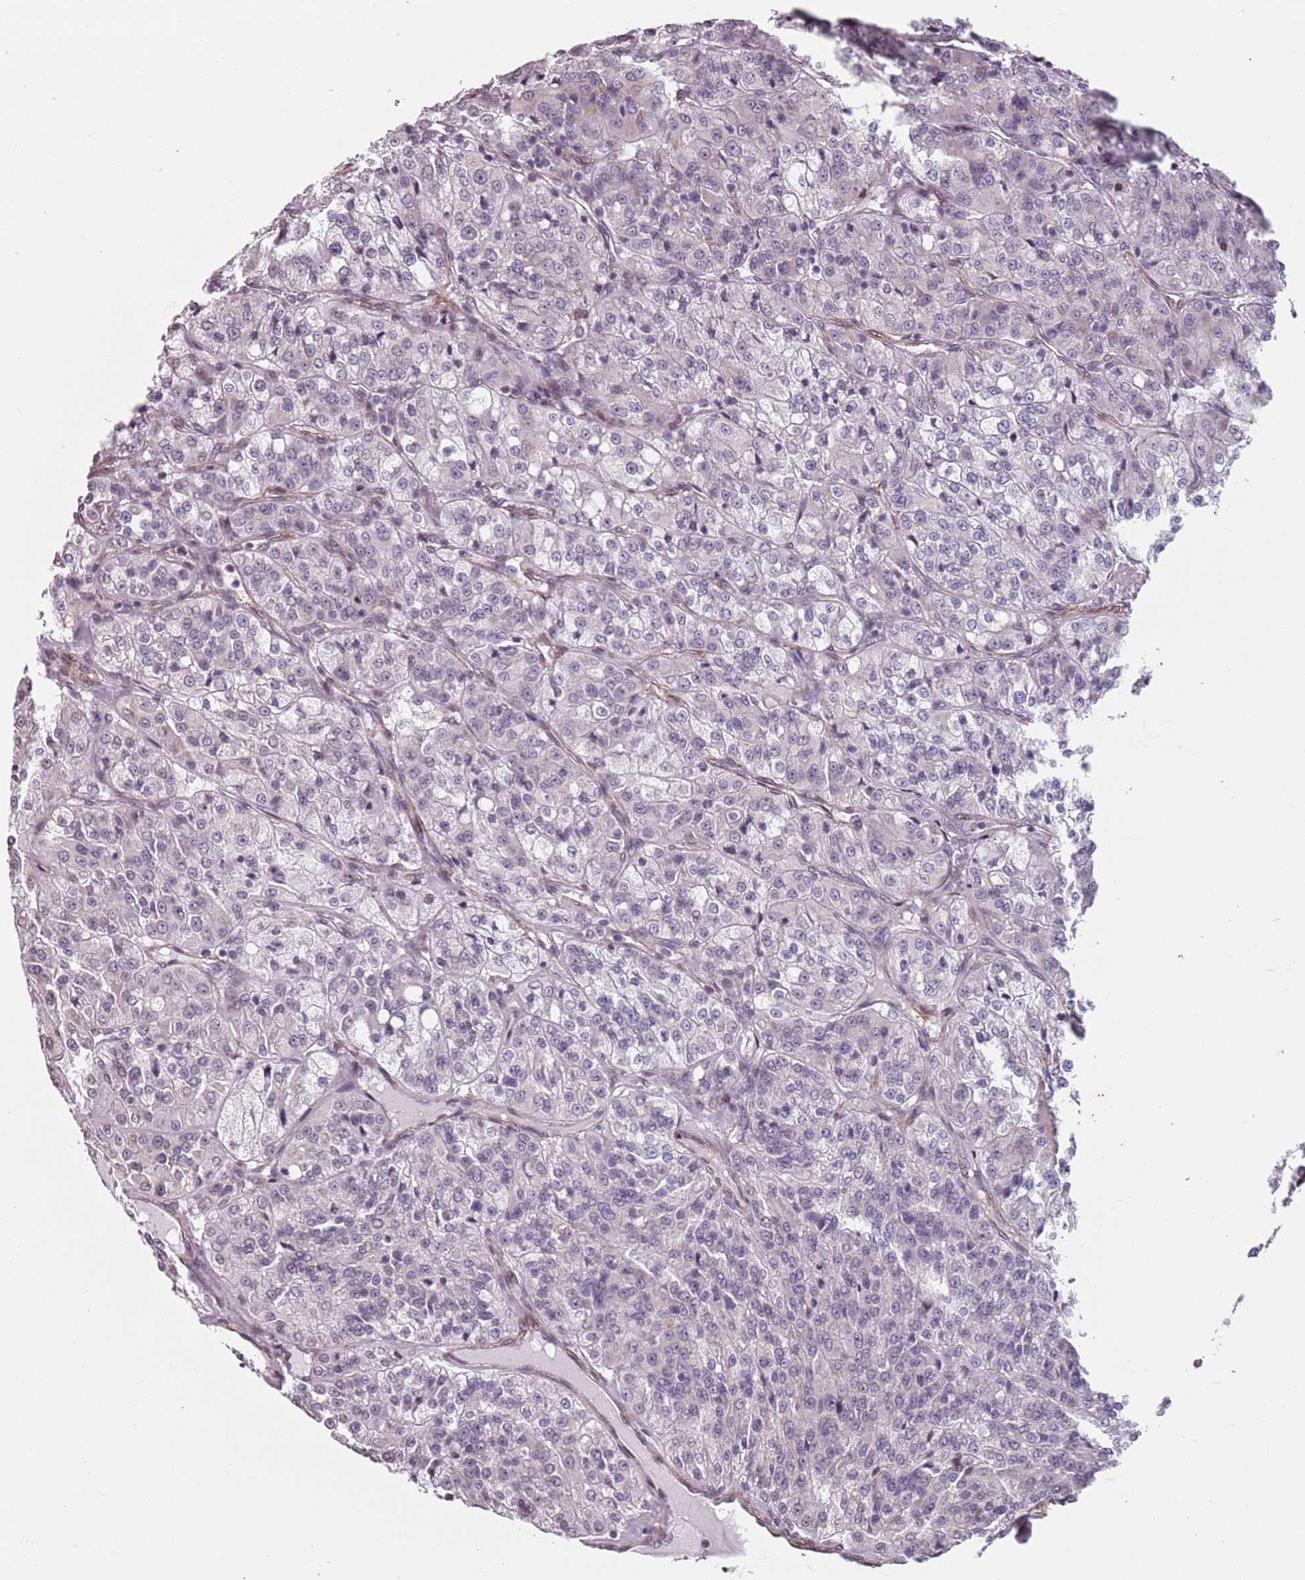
{"staining": {"intensity": "negative", "quantity": "none", "location": "none"}, "tissue": "renal cancer", "cell_type": "Tumor cells", "image_type": "cancer", "snomed": [{"axis": "morphology", "description": "Adenocarcinoma, NOS"}, {"axis": "topography", "description": "Kidney"}], "caption": "IHC of renal adenocarcinoma demonstrates no positivity in tumor cells.", "gene": "TMC4", "patient": {"sex": "female", "age": 63}}